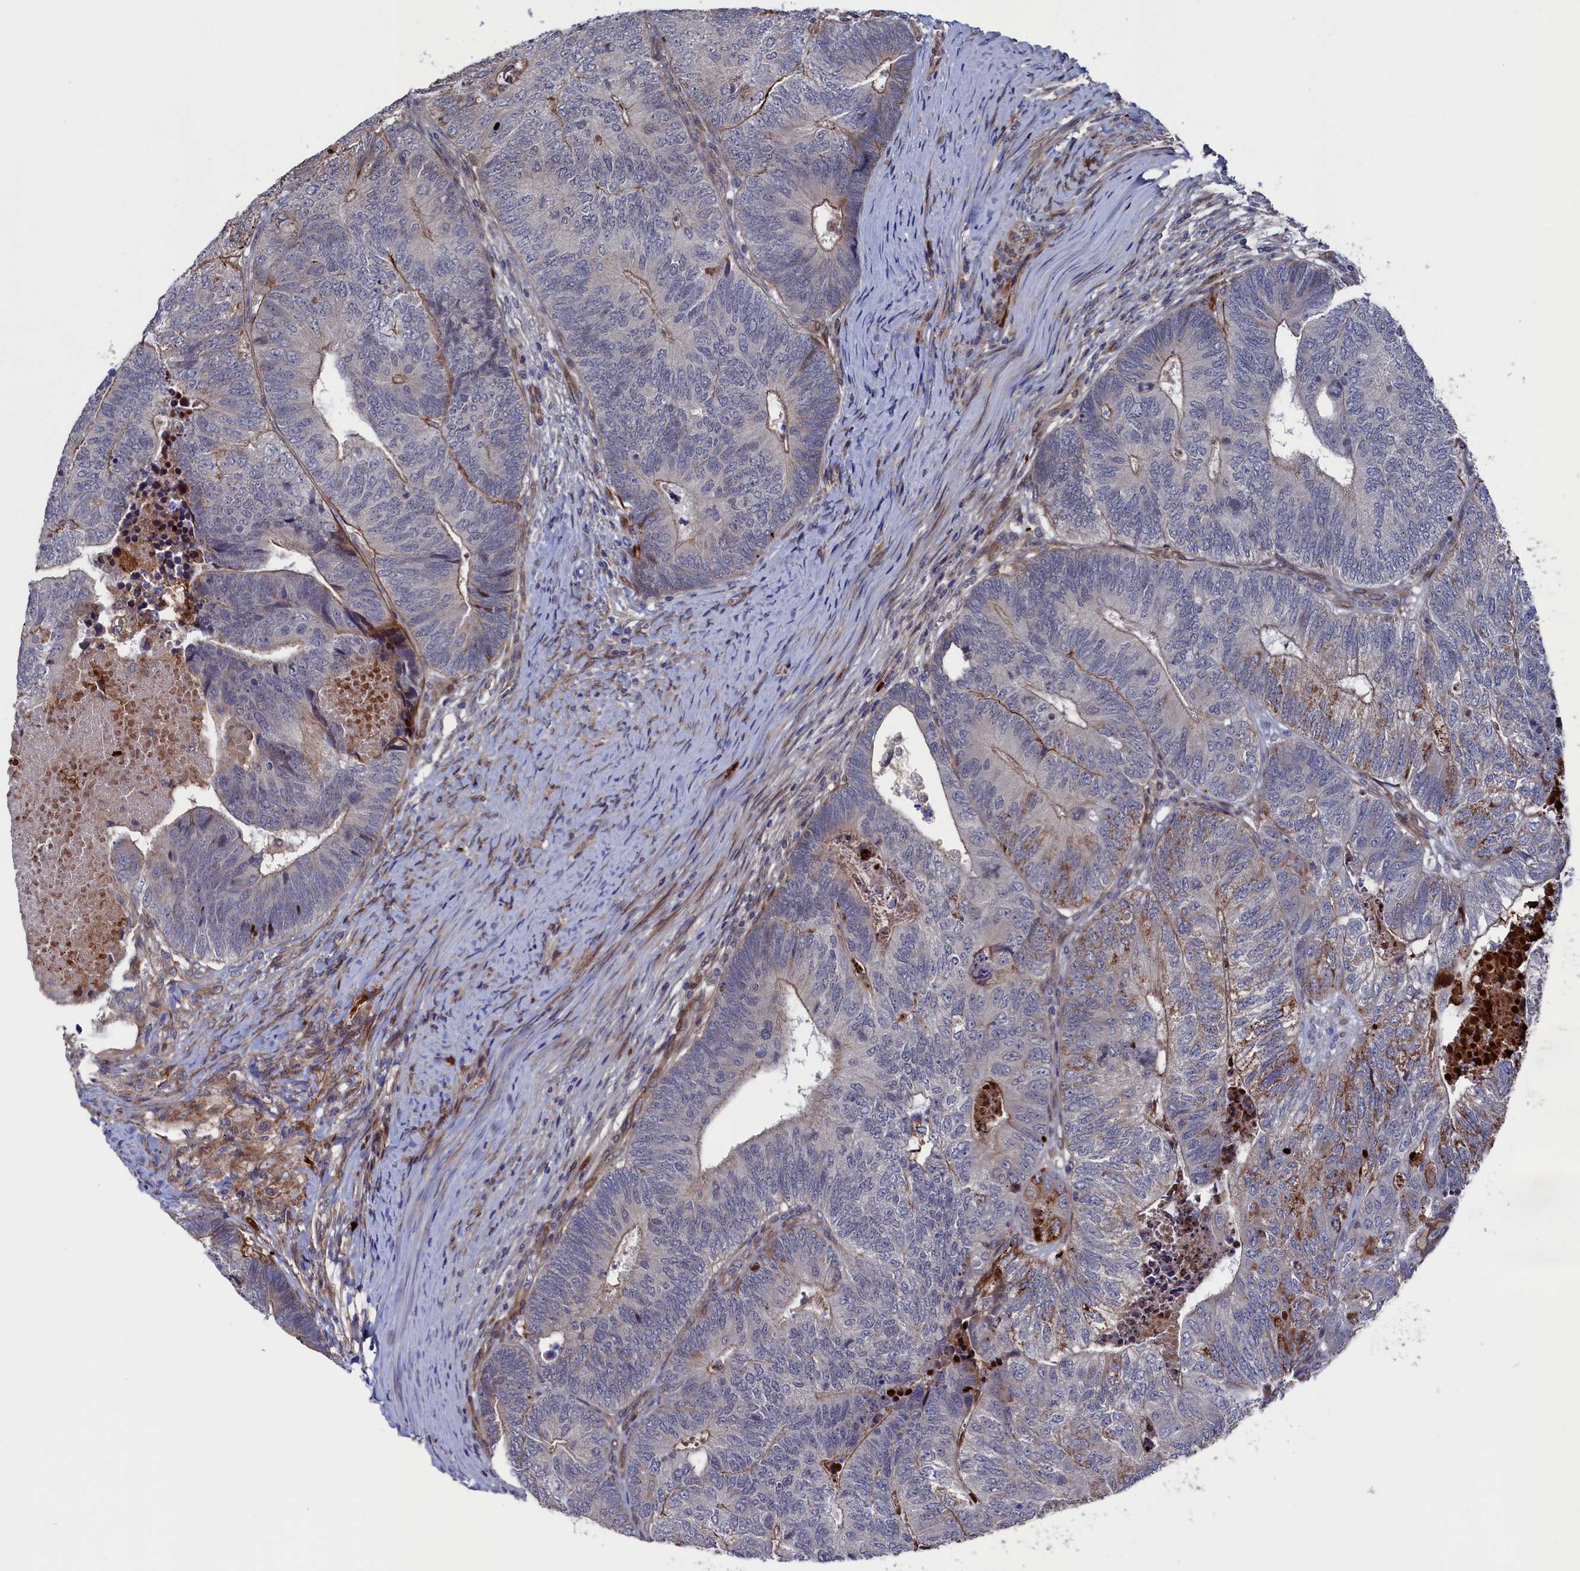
{"staining": {"intensity": "moderate", "quantity": "<25%", "location": "cytoplasmic/membranous"}, "tissue": "colorectal cancer", "cell_type": "Tumor cells", "image_type": "cancer", "snomed": [{"axis": "morphology", "description": "Adenocarcinoma, NOS"}, {"axis": "topography", "description": "Colon"}], "caption": "The photomicrograph exhibits staining of colorectal adenocarcinoma, revealing moderate cytoplasmic/membranous protein staining (brown color) within tumor cells.", "gene": "ZNF891", "patient": {"sex": "female", "age": 67}}